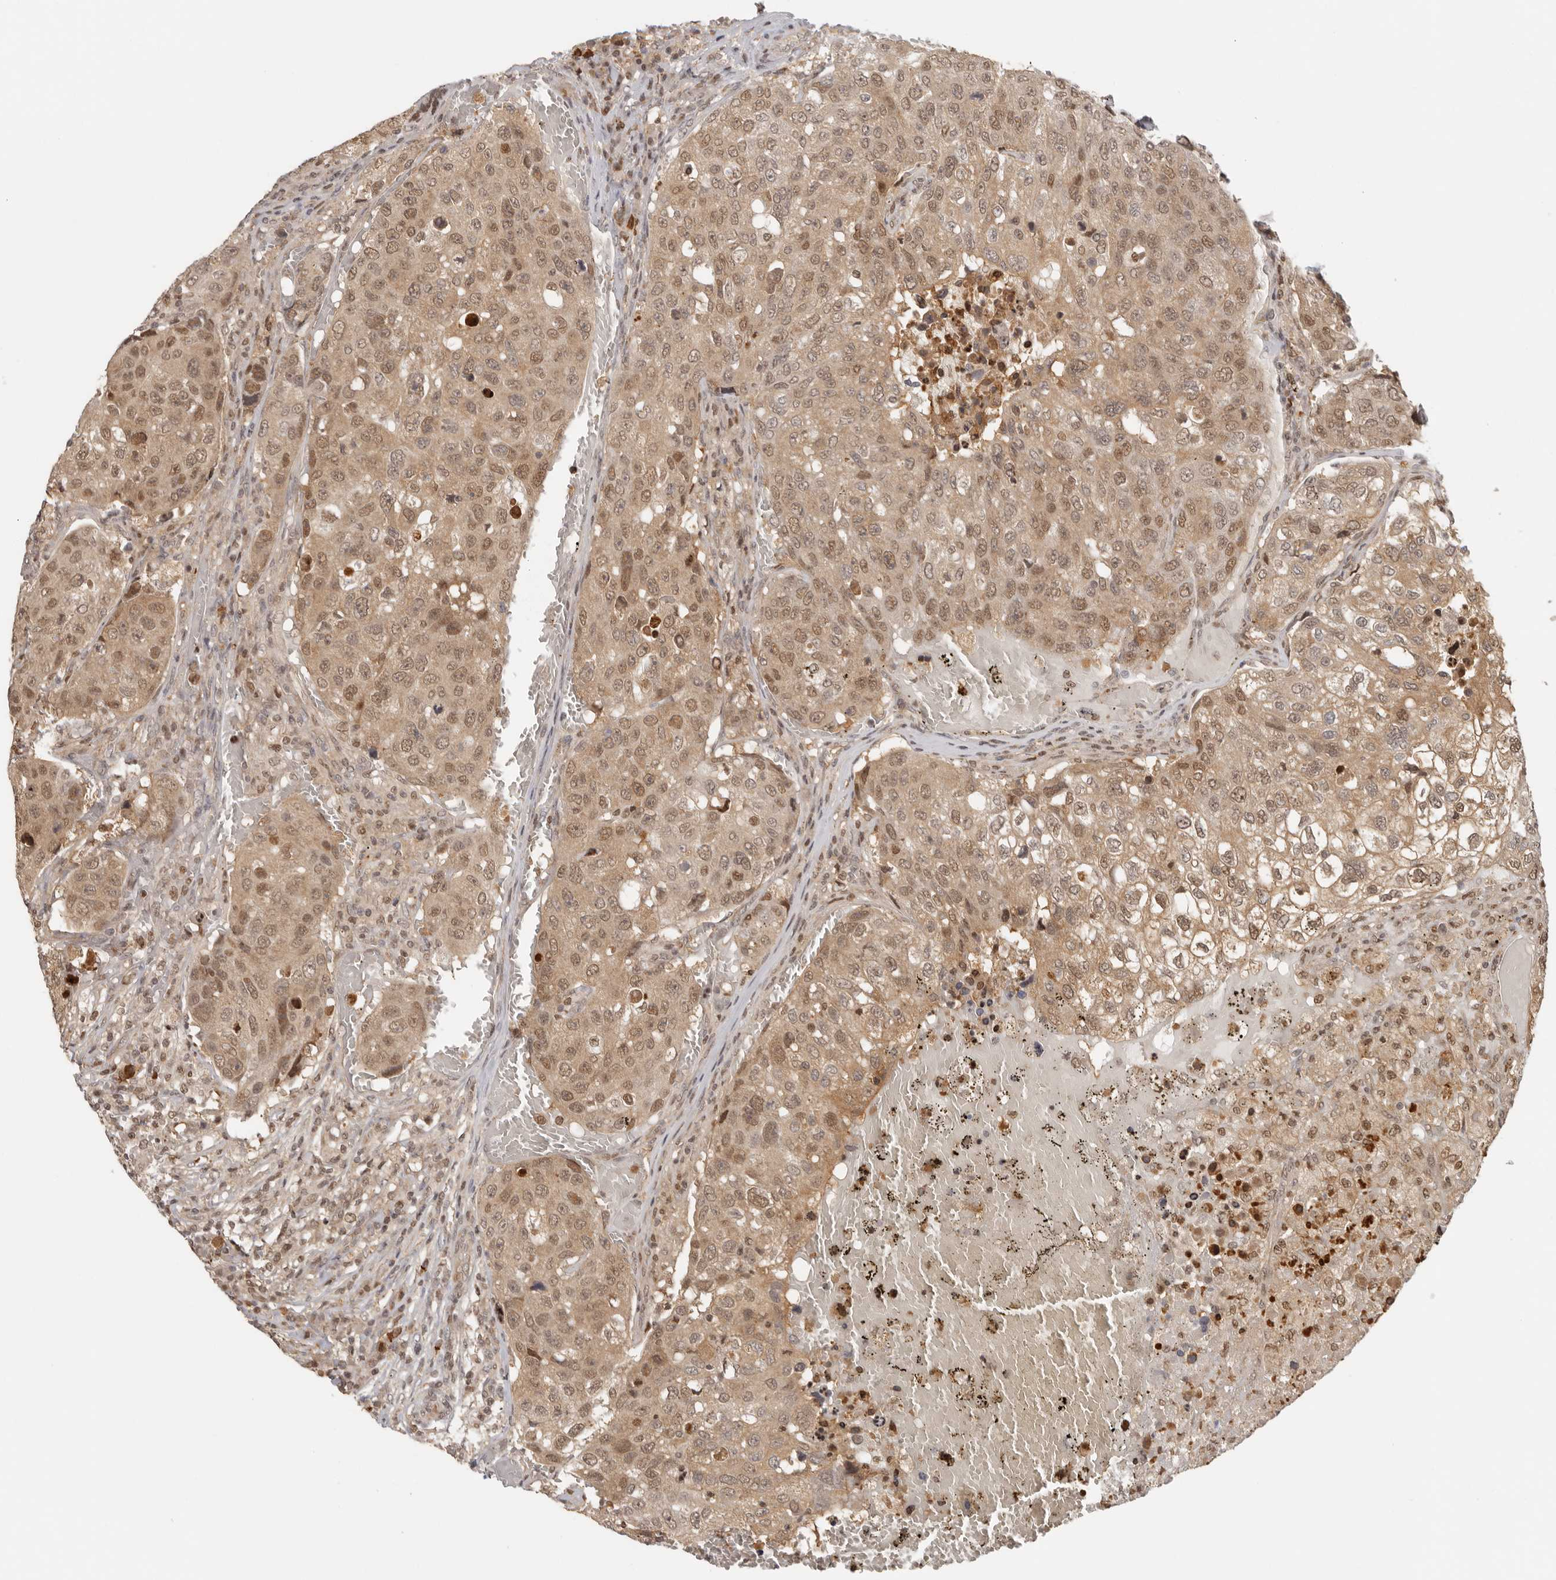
{"staining": {"intensity": "moderate", "quantity": ">75%", "location": "cytoplasmic/membranous,nuclear"}, "tissue": "urothelial cancer", "cell_type": "Tumor cells", "image_type": "cancer", "snomed": [{"axis": "morphology", "description": "Urothelial carcinoma, High grade"}, {"axis": "topography", "description": "Lymph node"}, {"axis": "topography", "description": "Urinary bladder"}], "caption": "DAB (3,3'-diaminobenzidine) immunohistochemical staining of urothelial carcinoma (high-grade) displays moderate cytoplasmic/membranous and nuclear protein expression in approximately >75% of tumor cells.", "gene": "PSMA5", "patient": {"sex": "male", "age": 51}}